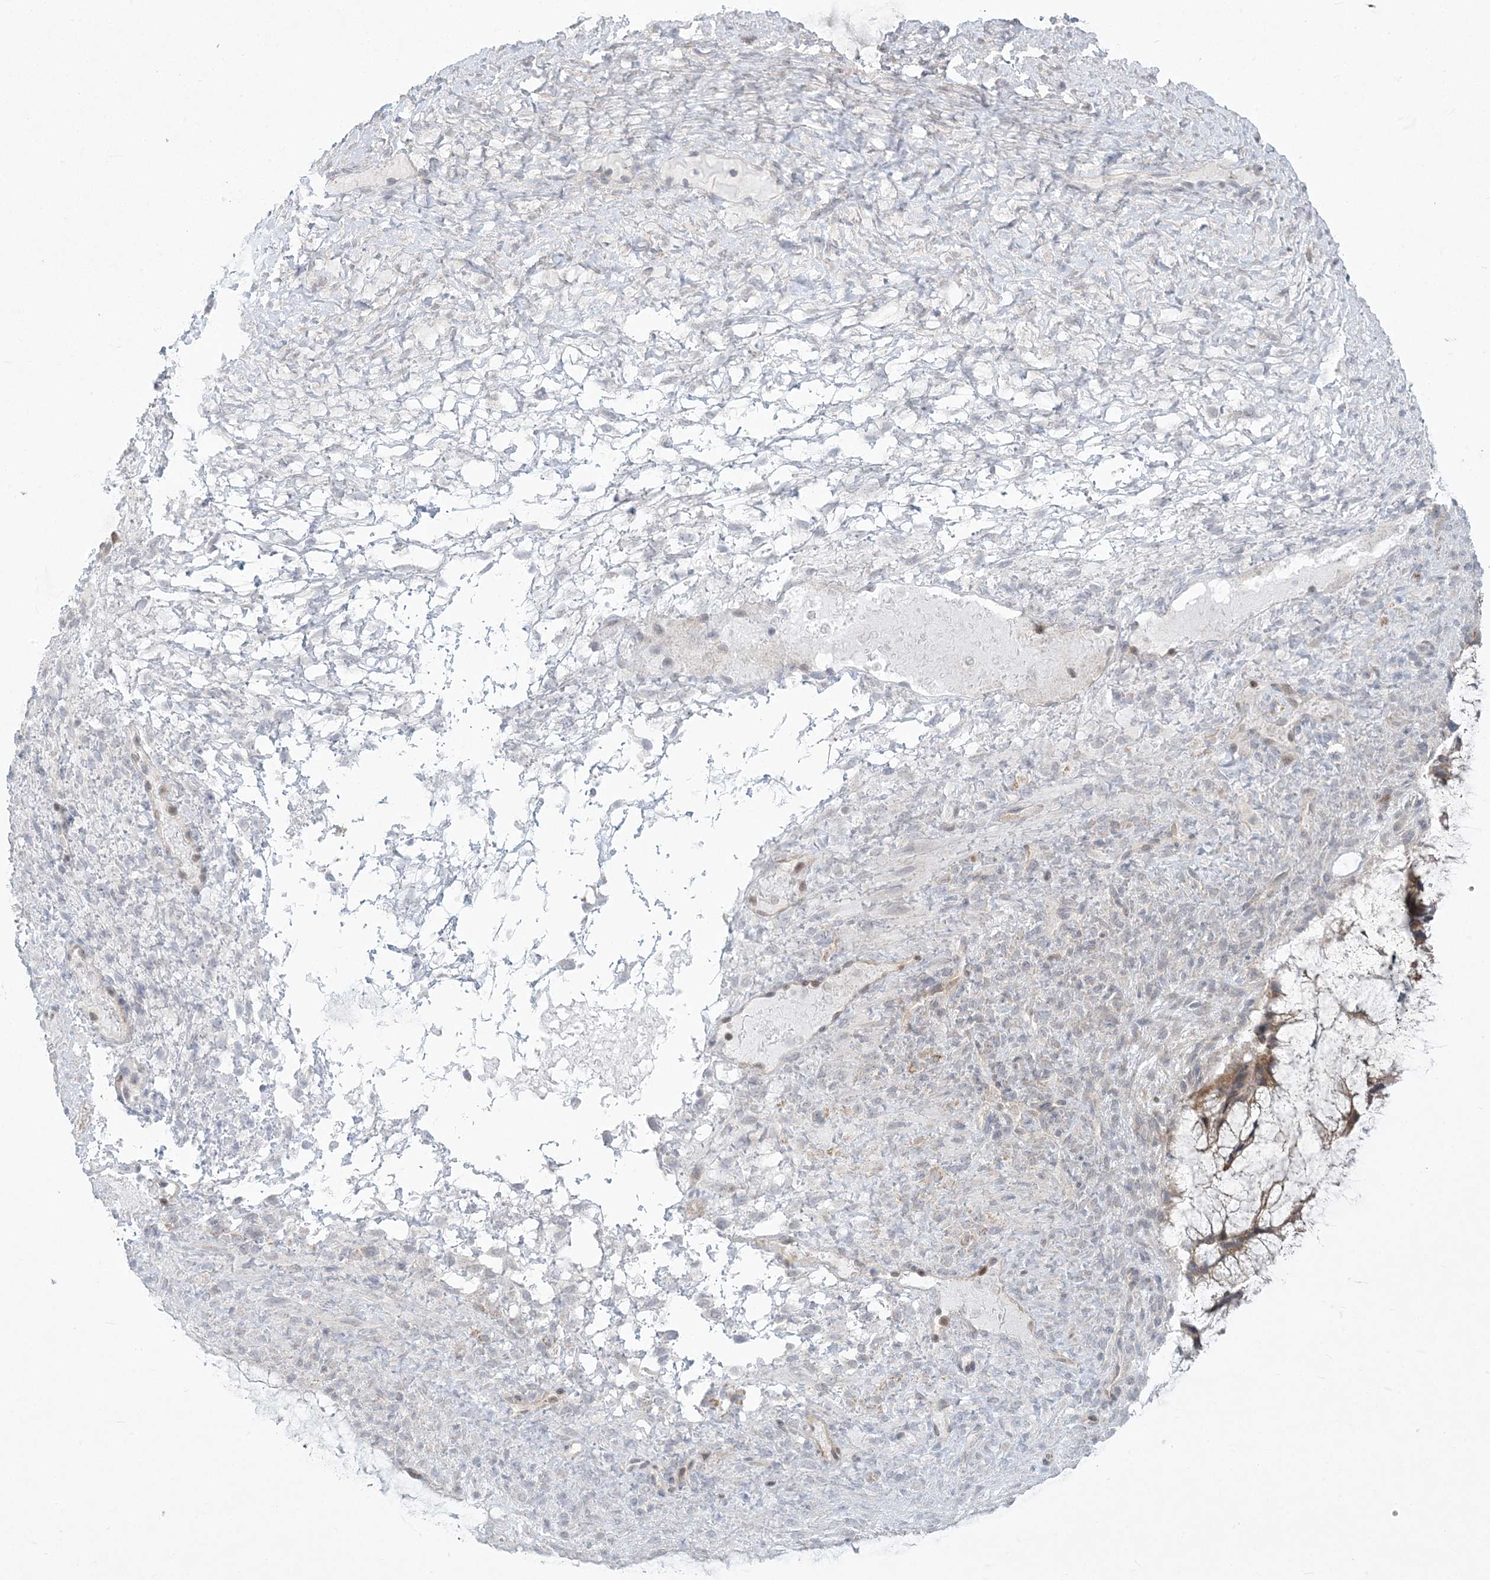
{"staining": {"intensity": "weak", "quantity": "25%-75%", "location": "cytoplasmic/membranous"}, "tissue": "ovarian cancer", "cell_type": "Tumor cells", "image_type": "cancer", "snomed": [{"axis": "morphology", "description": "Cystadenocarcinoma, mucinous, NOS"}, {"axis": "topography", "description": "Ovary"}], "caption": "Ovarian cancer was stained to show a protein in brown. There is low levels of weak cytoplasmic/membranous staining in about 25%-75% of tumor cells. (brown staining indicates protein expression, while blue staining denotes nuclei).", "gene": "ZC3H6", "patient": {"sex": "female", "age": 37}}